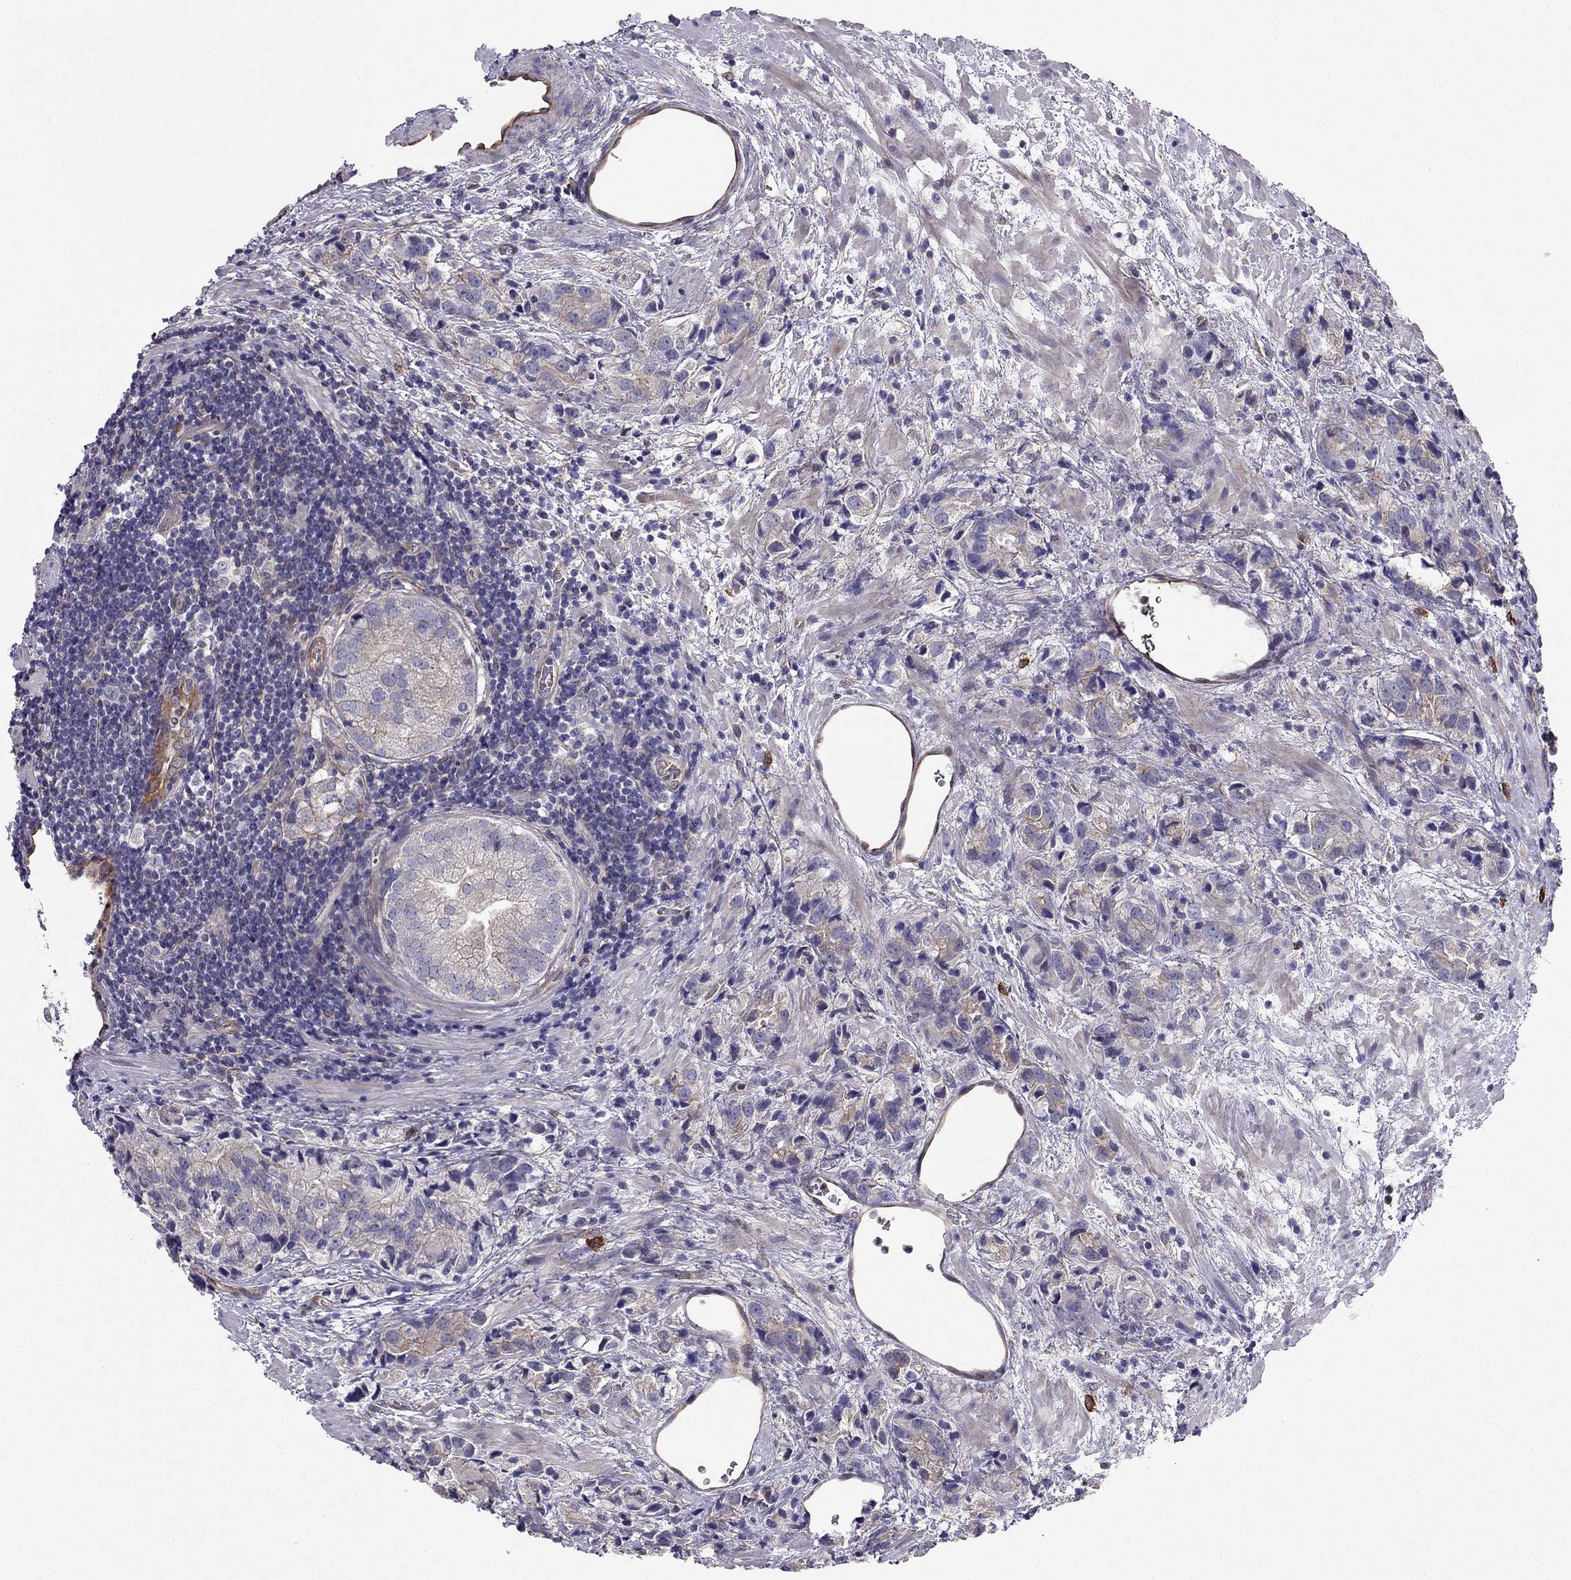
{"staining": {"intensity": "negative", "quantity": "none", "location": "none"}, "tissue": "prostate cancer", "cell_type": "Tumor cells", "image_type": "cancer", "snomed": [{"axis": "morphology", "description": "Adenocarcinoma, NOS"}, {"axis": "topography", "description": "Prostate and seminal vesicle, NOS"}], "caption": "IHC micrograph of neoplastic tissue: prostate cancer stained with DAB (3,3'-diaminobenzidine) exhibits no significant protein staining in tumor cells. (Immunohistochemistry (ihc), brightfield microscopy, high magnification).", "gene": "ENOX1", "patient": {"sex": "male", "age": 63}}